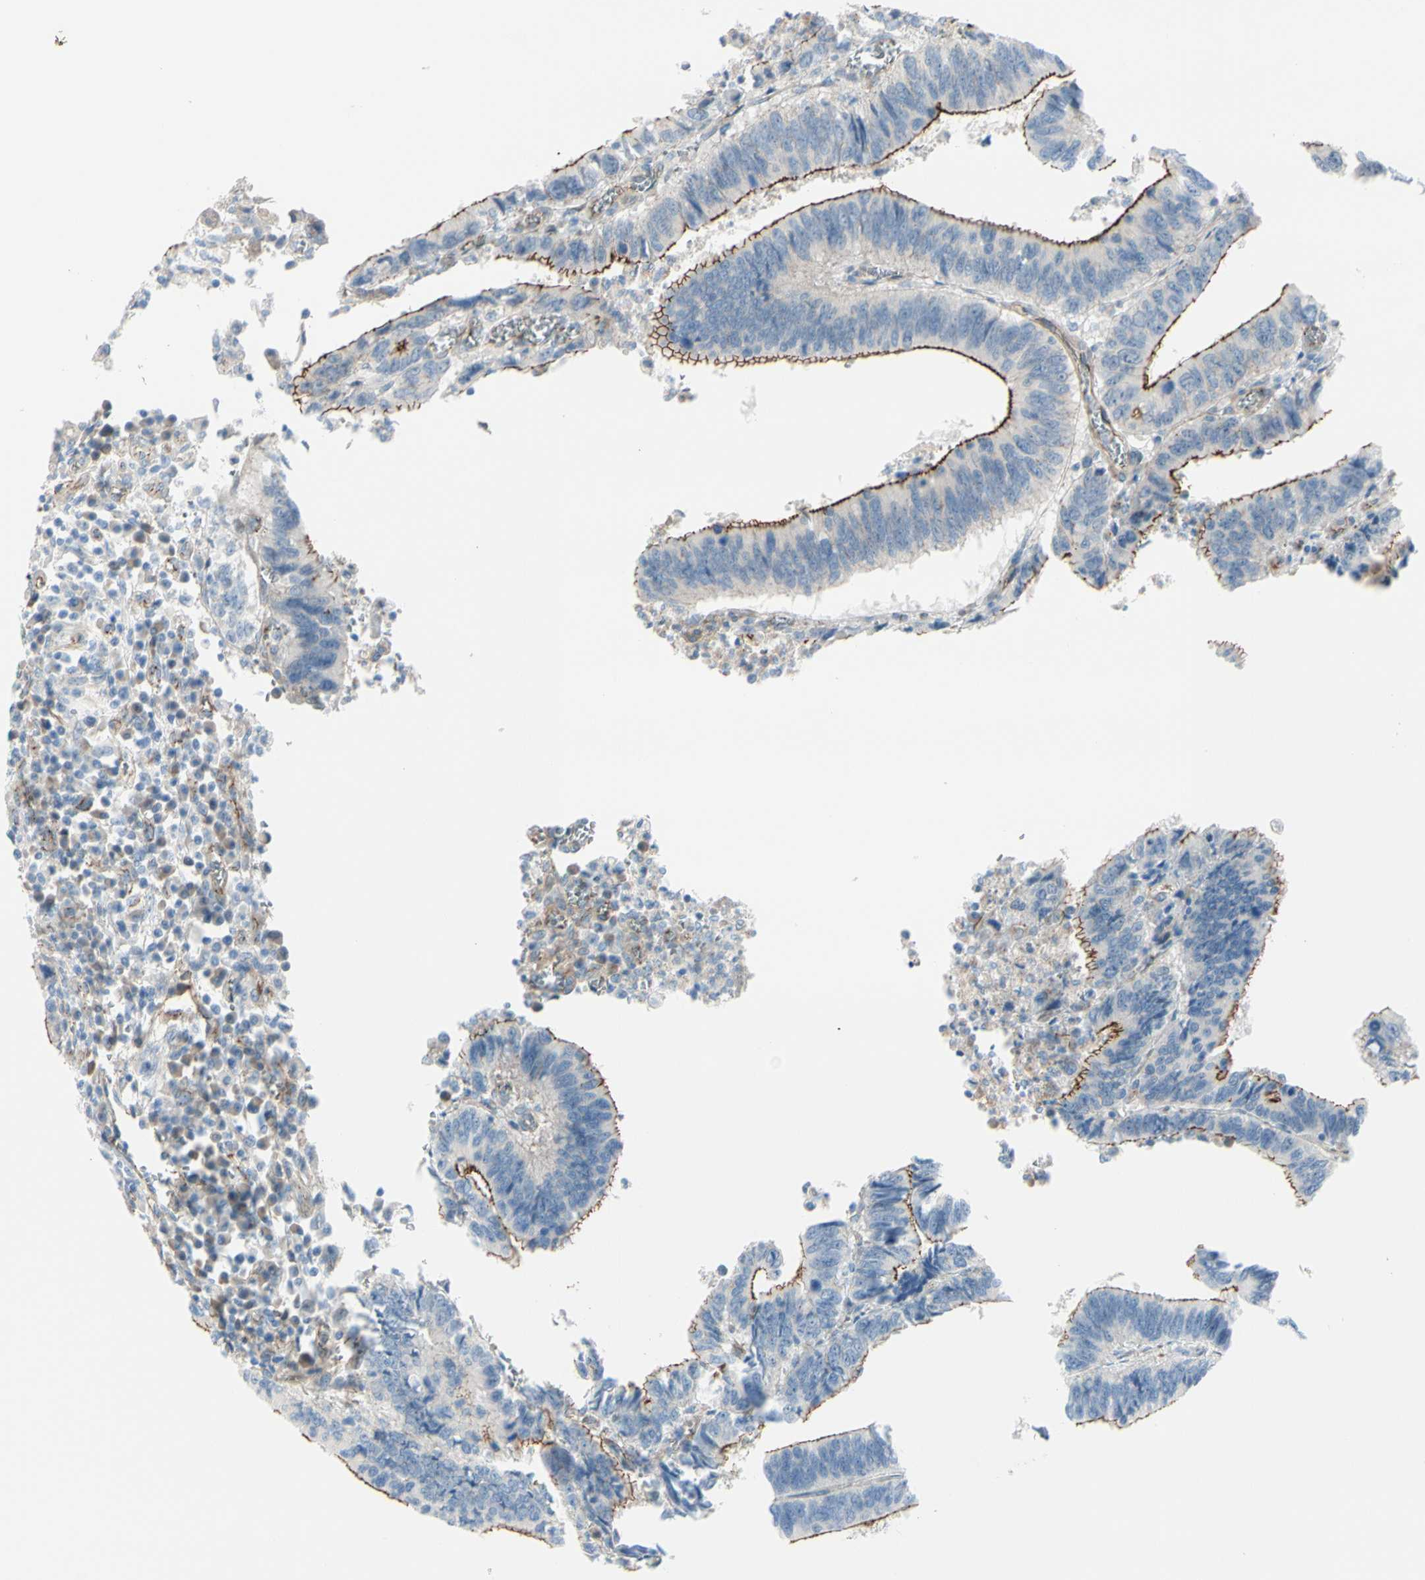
{"staining": {"intensity": "moderate", "quantity": "25%-75%", "location": "cytoplasmic/membranous"}, "tissue": "colorectal cancer", "cell_type": "Tumor cells", "image_type": "cancer", "snomed": [{"axis": "morphology", "description": "Adenocarcinoma, NOS"}, {"axis": "topography", "description": "Colon"}], "caption": "Brown immunohistochemical staining in adenocarcinoma (colorectal) demonstrates moderate cytoplasmic/membranous expression in about 25%-75% of tumor cells. (brown staining indicates protein expression, while blue staining denotes nuclei).", "gene": "TJP1", "patient": {"sex": "male", "age": 72}}